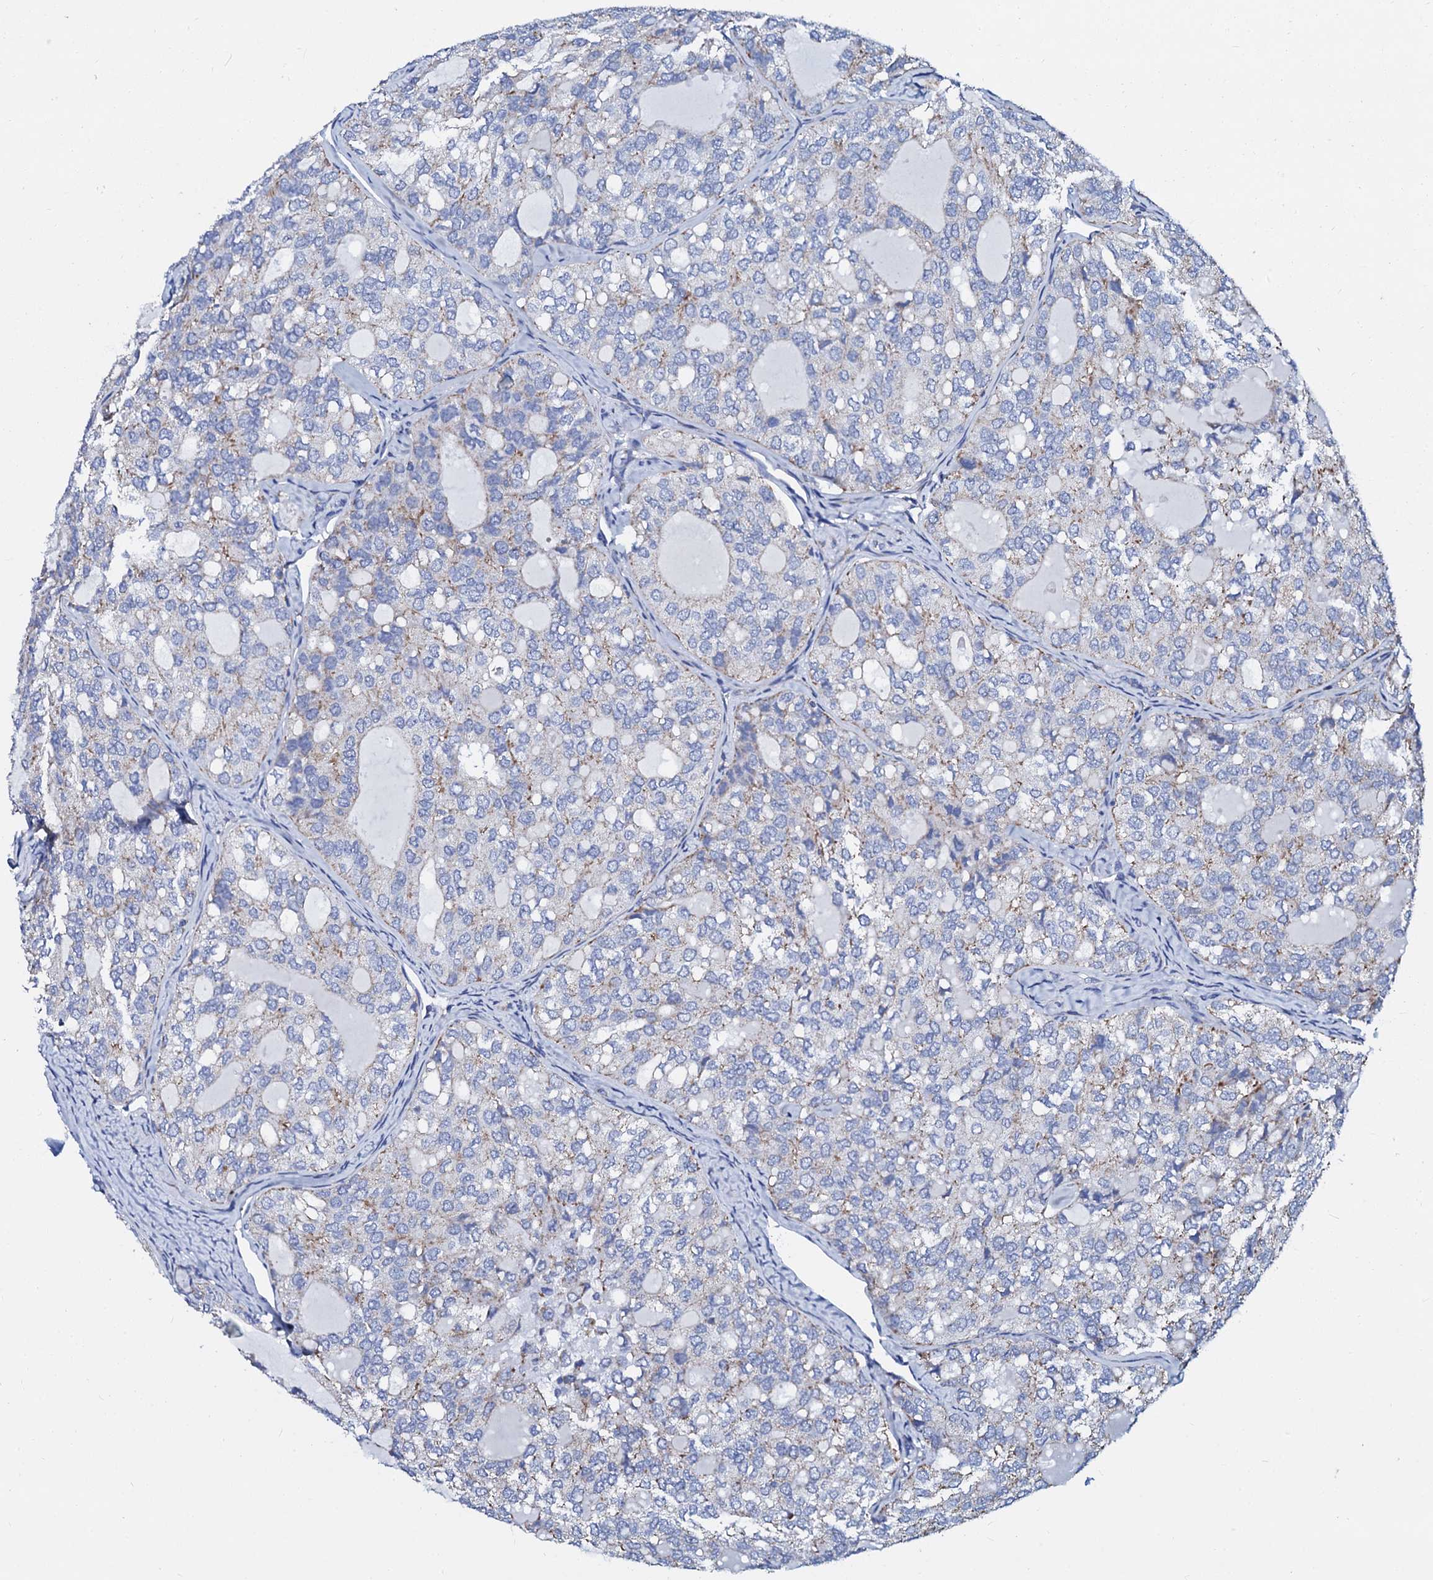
{"staining": {"intensity": "weak", "quantity": "<25%", "location": "cytoplasmic/membranous"}, "tissue": "thyroid cancer", "cell_type": "Tumor cells", "image_type": "cancer", "snomed": [{"axis": "morphology", "description": "Follicular adenoma carcinoma, NOS"}, {"axis": "topography", "description": "Thyroid gland"}], "caption": "Follicular adenoma carcinoma (thyroid) was stained to show a protein in brown. There is no significant staining in tumor cells.", "gene": "SLC37A4", "patient": {"sex": "male", "age": 75}}